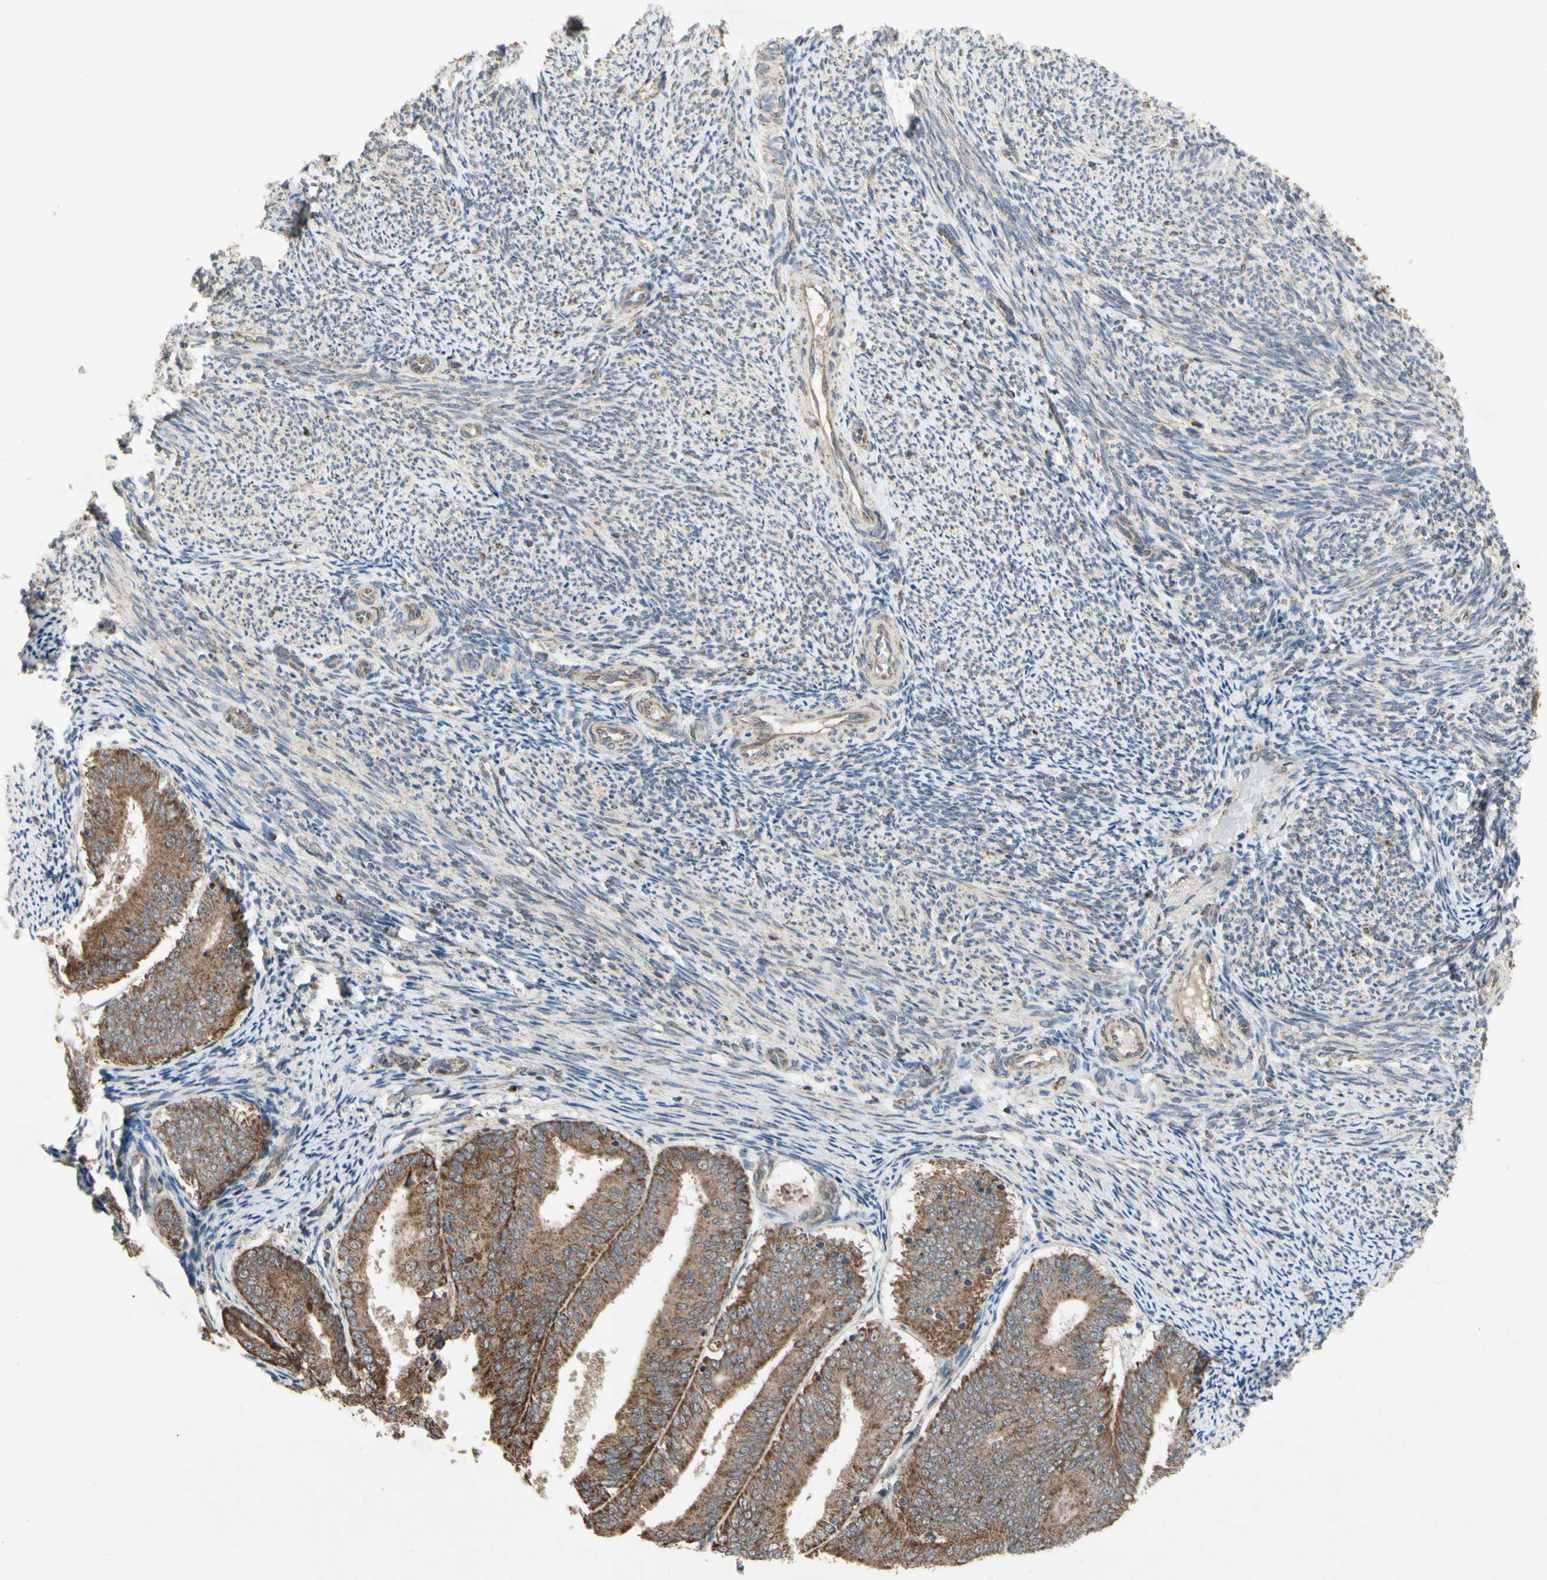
{"staining": {"intensity": "moderate", "quantity": ">75%", "location": "cytoplasmic/membranous"}, "tissue": "endometrial cancer", "cell_type": "Tumor cells", "image_type": "cancer", "snomed": [{"axis": "morphology", "description": "Adenocarcinoma, NOS"}, {"axis": "topography", "description": "Endometrium"}], "caption": "Immunohistochemistry (DAB (3,3'-diaminobenzidine)) staining of human endometrial adenocarcinoma demonstrates moderate cytoplasmic/membranous protein staining in about >75% of tumor cells.", "gene": "CD164", "patient": {"sex": "female", "age": 63}}